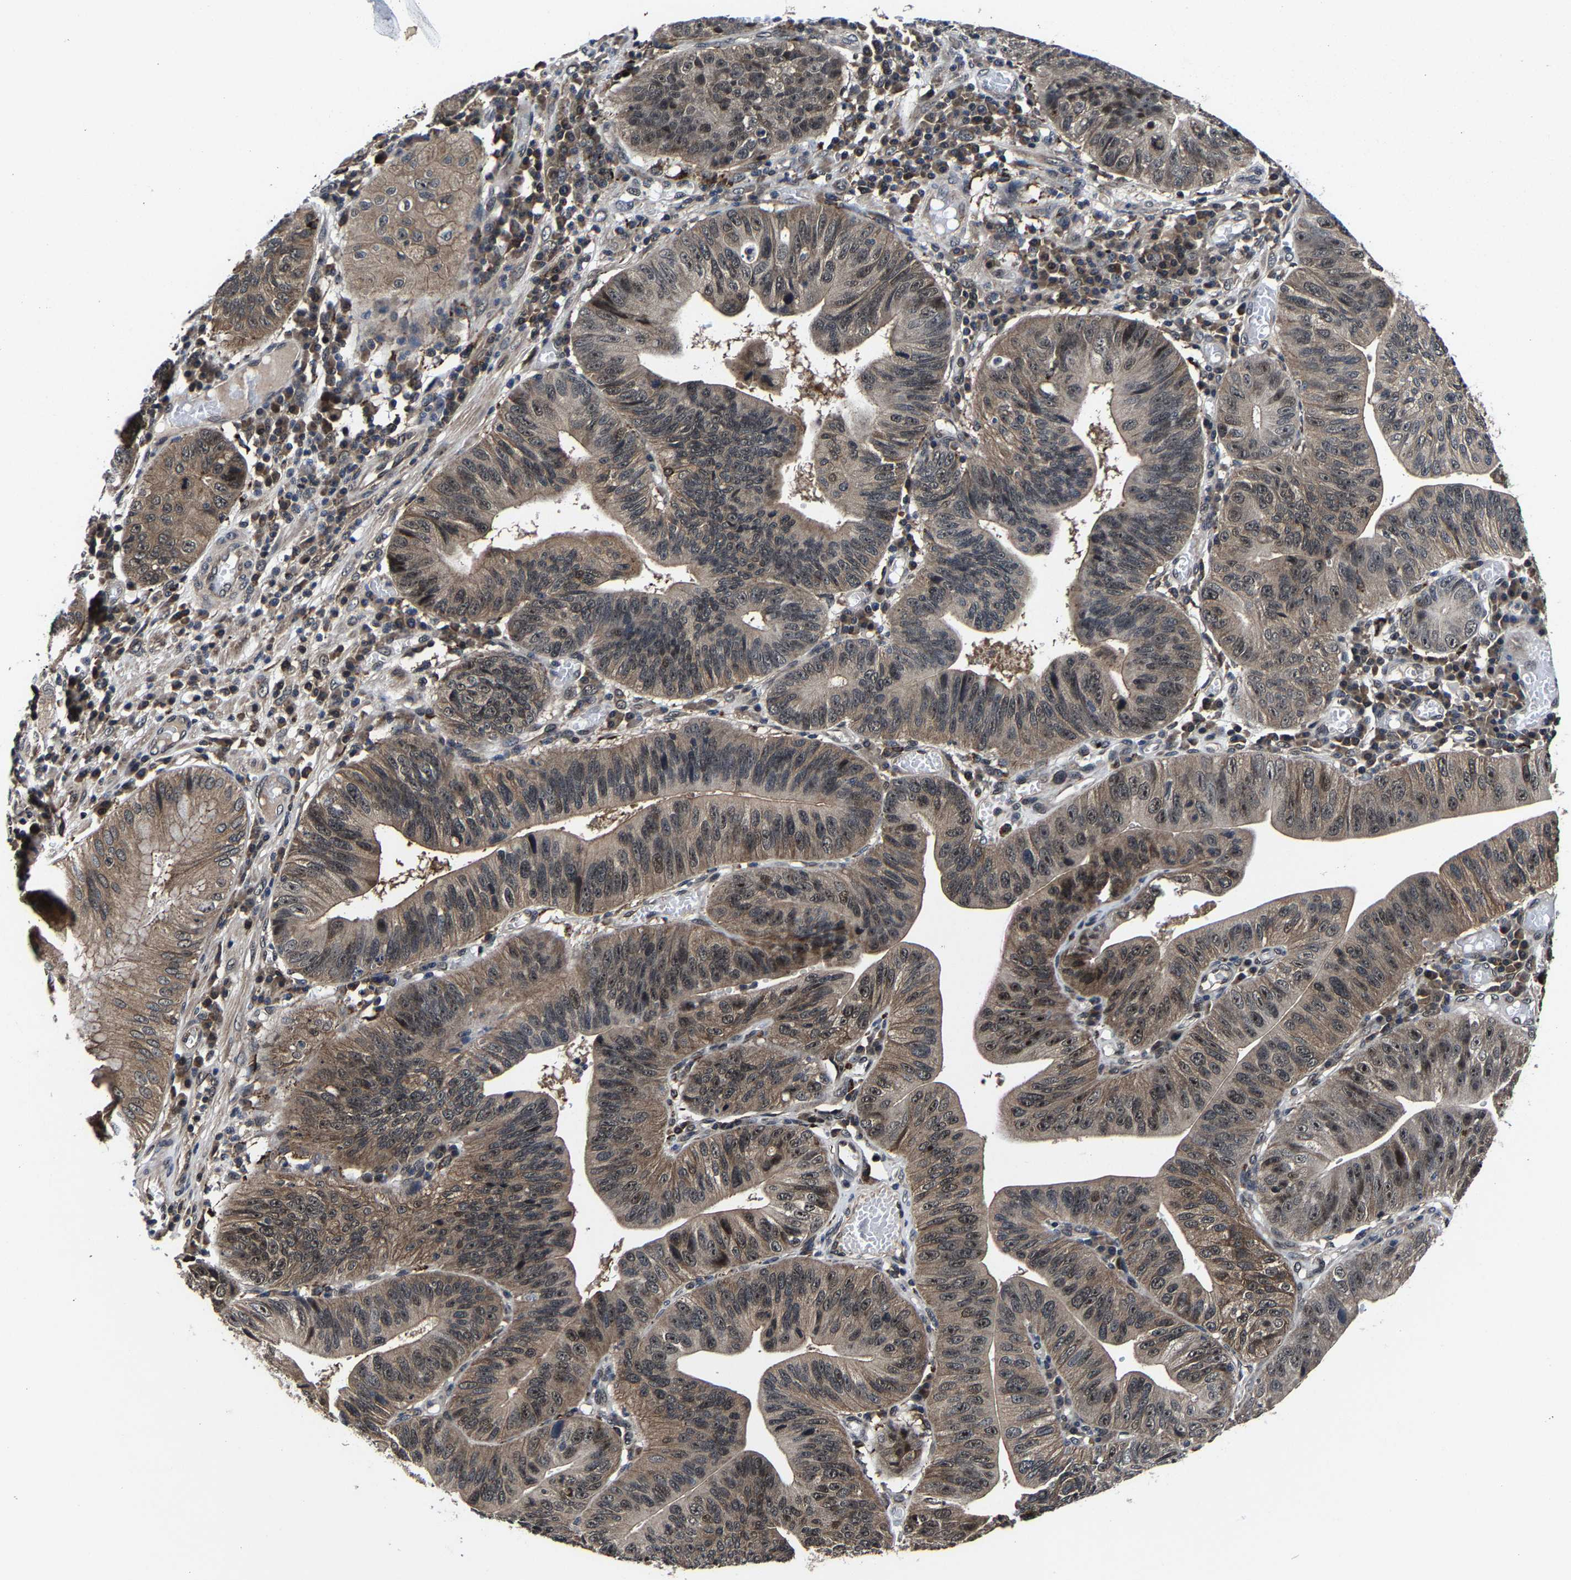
{"staining": {"intensity": "moderate", "quantity": ">75%", "location": "cytoplasmic/membranous,nuclear"}, "tissue": "stomach cancer", "cell_type": "Tumor cells", "image_type": "cancer", "snomed": [{"axis": "morphology", "description": "Adenocarcinoma, NOS"}, {"axis": "topography", "description": "Stomach"}], "caption": "Adenocarcinoma (stomach) tissue demonstrates moderate cytoplasmic/membranous and nuclear positivity in approximately >75% of tumor cells", "gene": "ZCCHC7", "patient": {"sex": "male", "age": 59}}